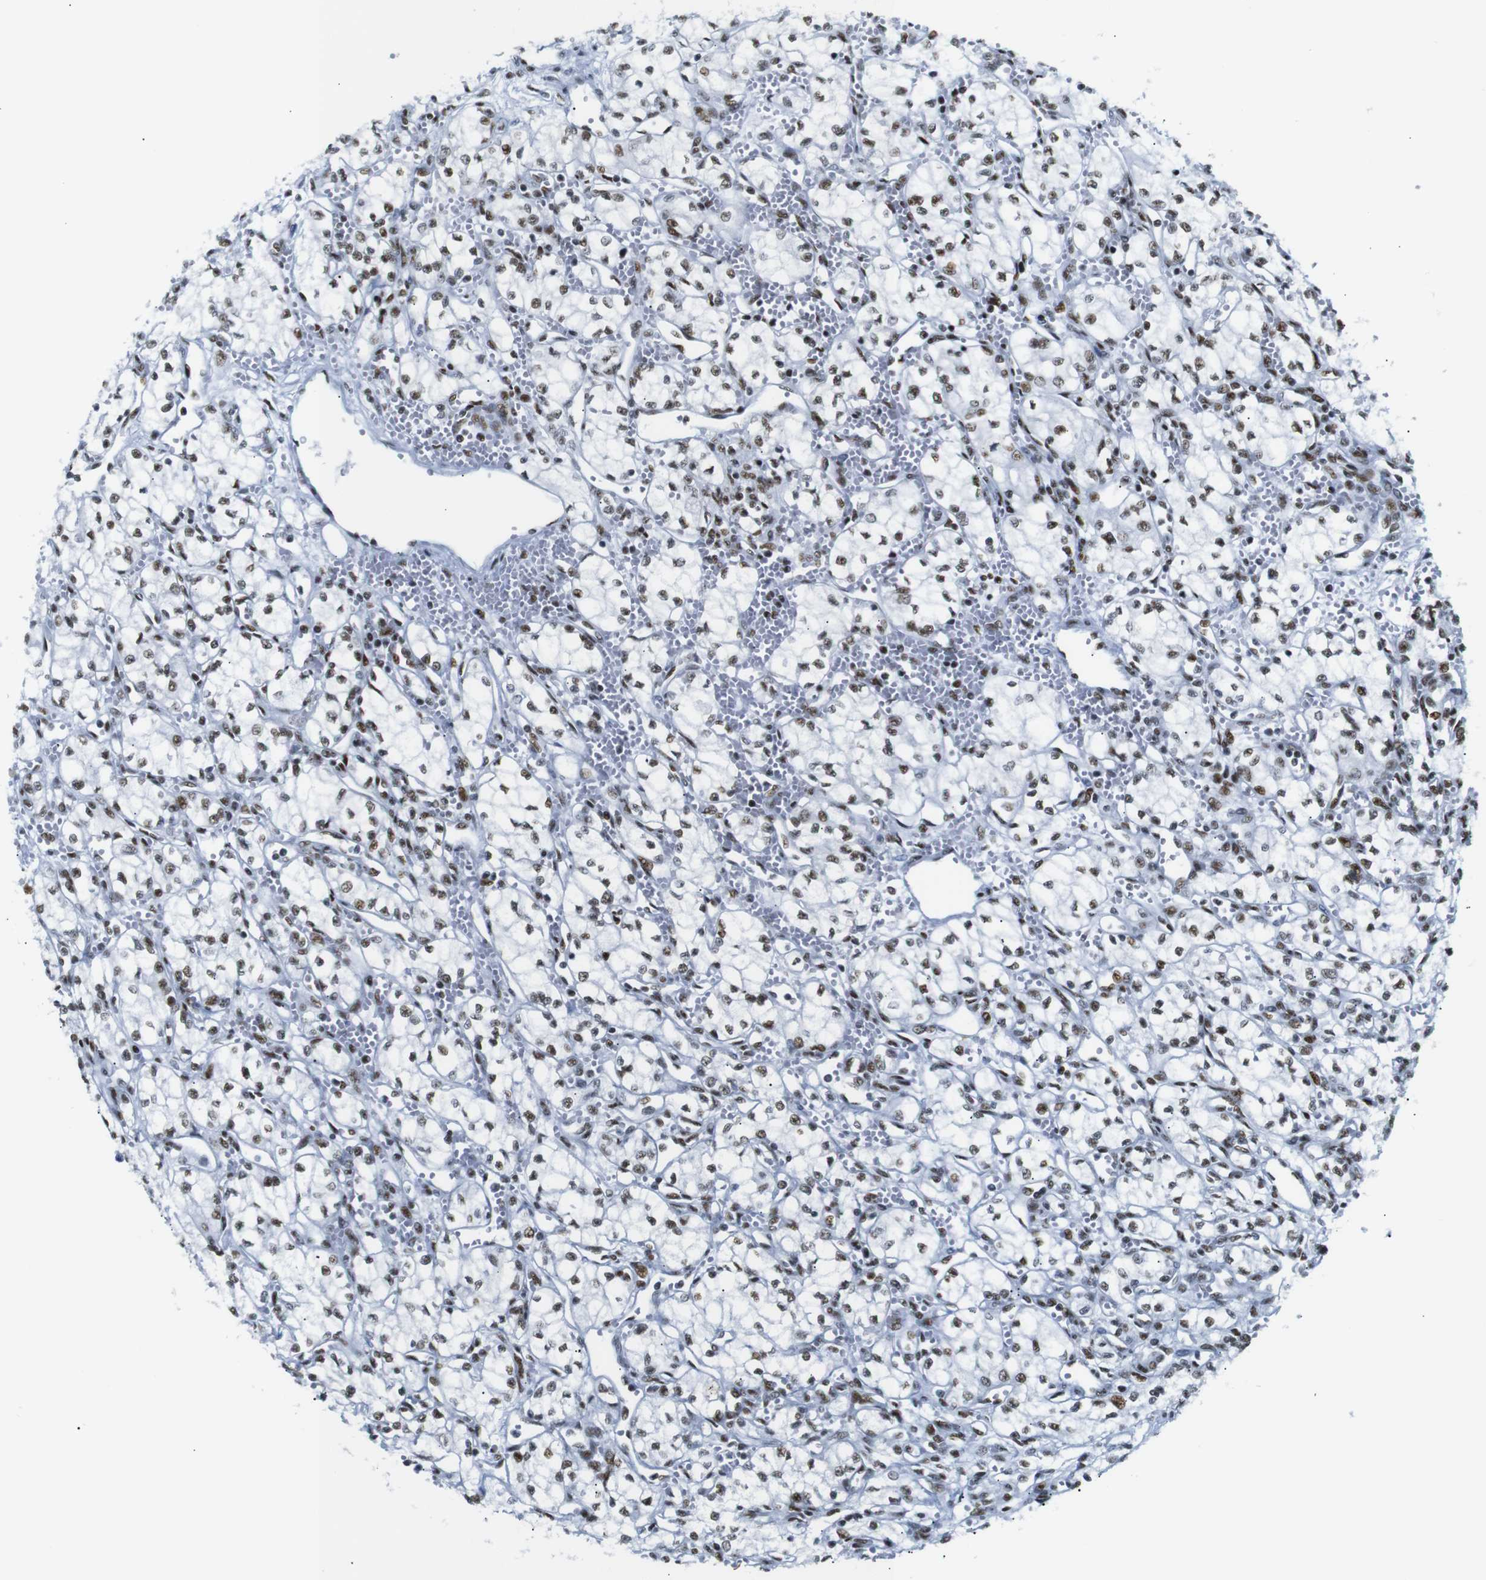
{"staining": {"intensity": "moderate", "quantity": ">75%", "location": "nuclear"}, "tissue": "renal cancer", "cell_type": "Tumor cells", "image_type": "cancer", "snomed": [{"axis": "morphology", "description": "Normal tissue, NOS"}, {"axis": "morphology", "description": "Adenocarcinoma, NOS"}, {"axis": "topography", "description": "Kidney"}], "caption": "This is an image of immunohistochemistry (IHC) staining of renal adenocarcinoma, which shows moderate staining in the nuclear of tumor cells.", "gene": "TRA2B", "patient": {"sex": "male", "age": 59}}